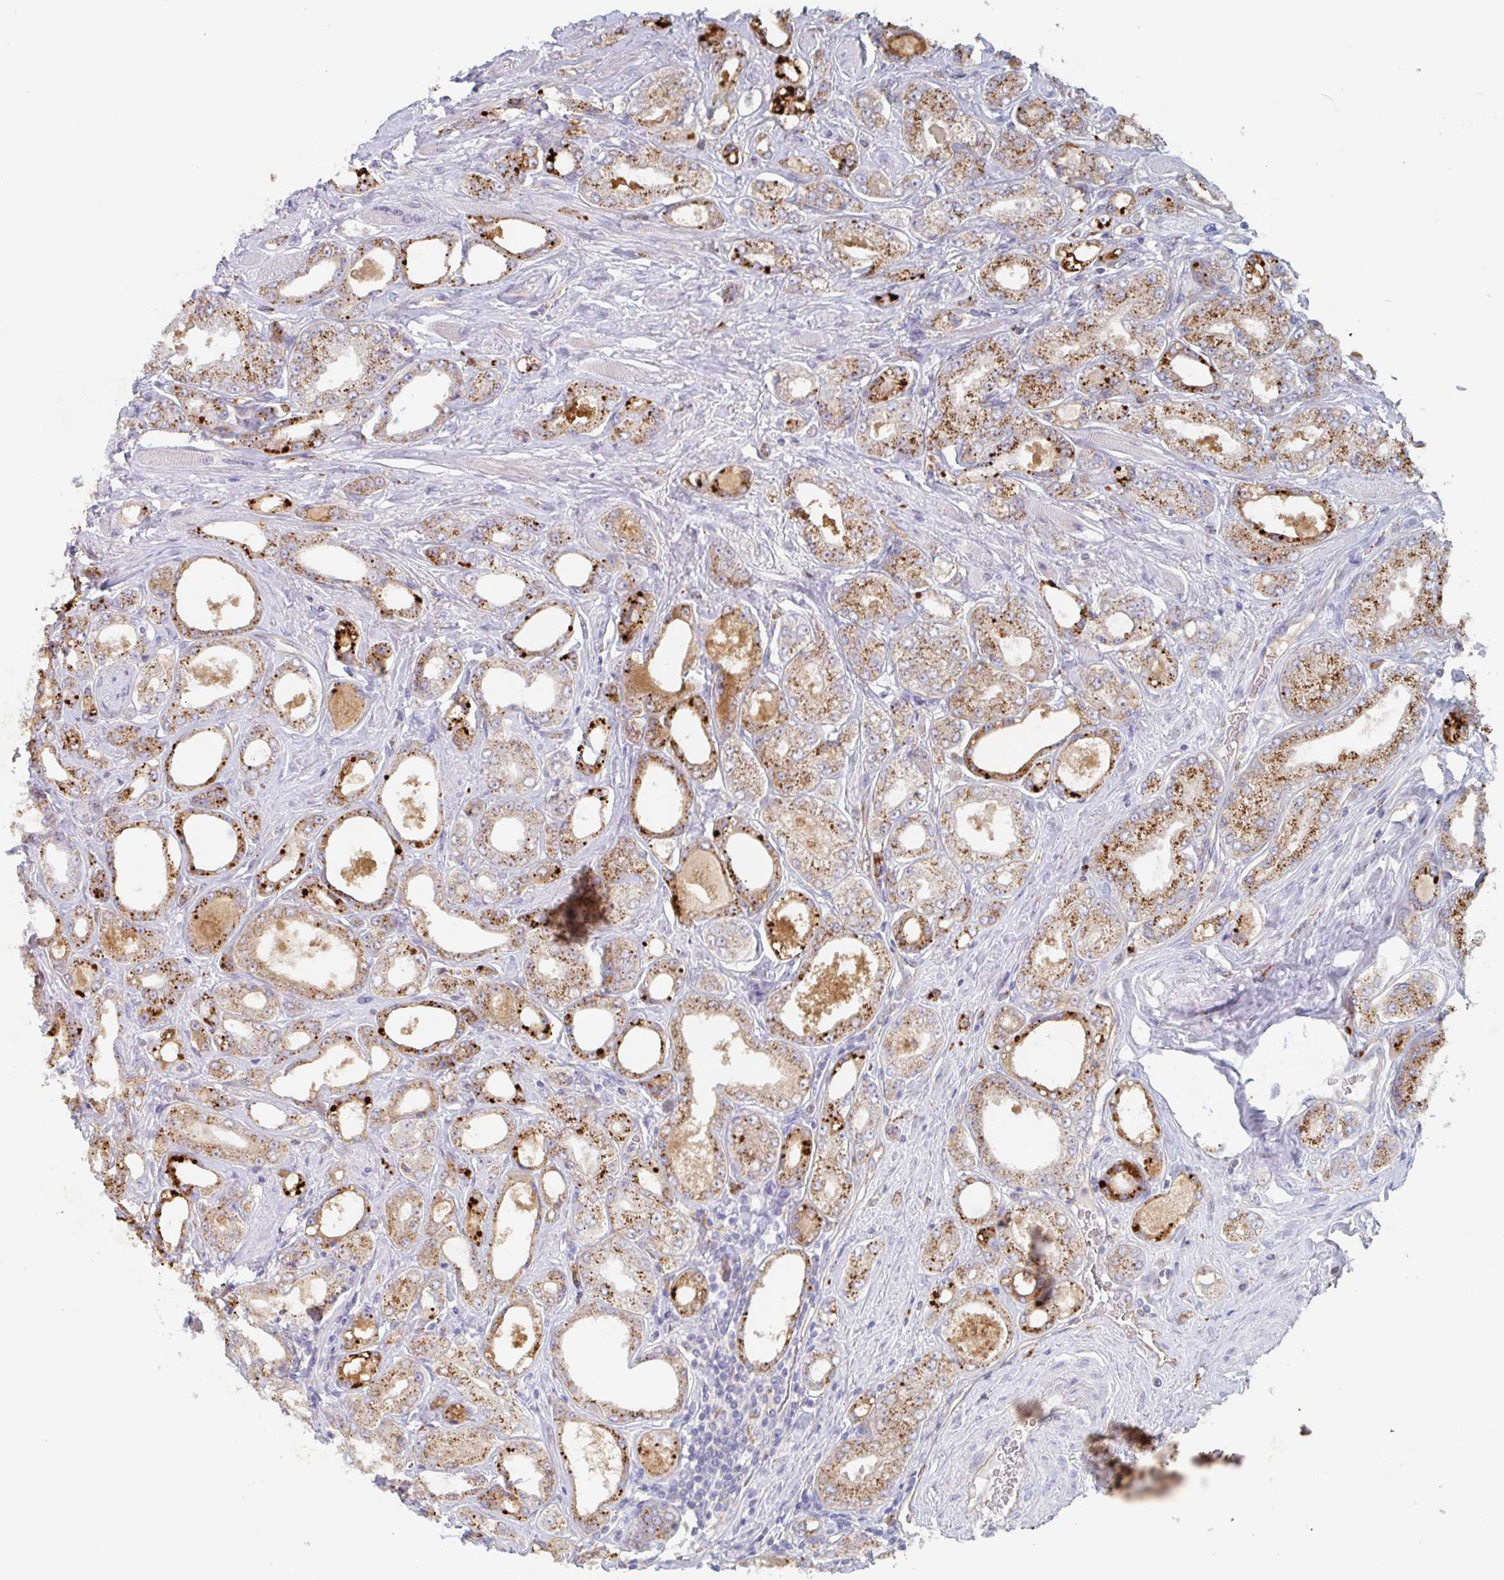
{"staining": {"intensity": "strong", "quantity": ">75%", "location": "cytoplasmic/membranous"}, "tissue": "prostate cancer", "cell_type": "Tumor cells", "image_type": "cancer", "snomed": [{"axis": "morphology", "description": "Adenocarcinoma, High grade"}, {"axis": "topography", "description": "Prostate"}], "caption": "Protein expression analysis of prostate cancer (high-grade adenocarcinoma) demonstrates strong cytoplasmic/membranous staining in about >75% of tumor cells.", "gene": "MANBA", "patient": {"sex": "male", "age": 68}}